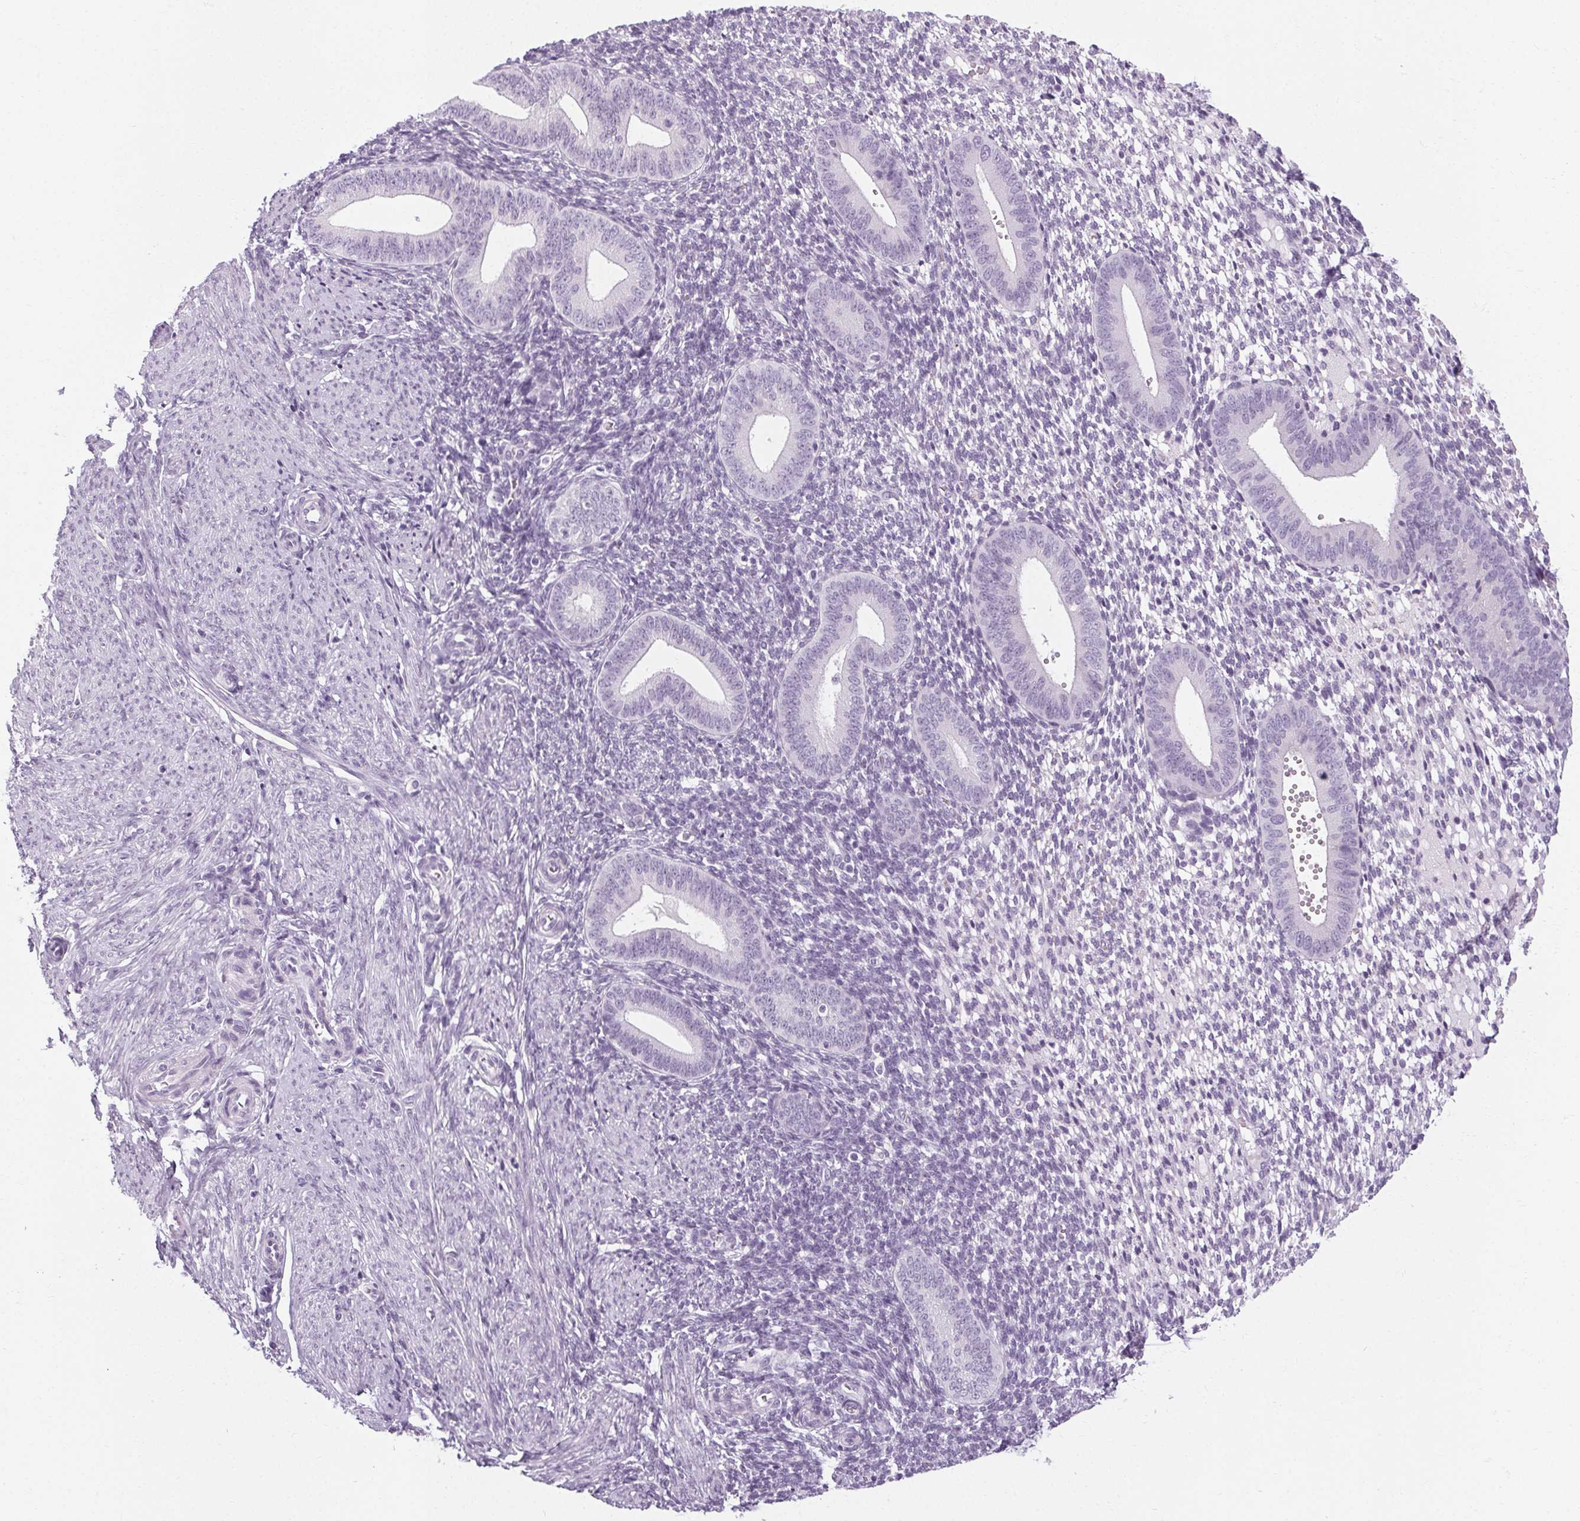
{"staining": {"intensity": "negative", "quantity": "none", "location": "none"}, "tissue": "endometrium", "cell_type": "Cells in endometrial stroma", "image_type": "normal", "snomed": [{"axis": "morphology", "description": "Normal tissue, NOS"}, {"axis": "topography", "description": "Endometrium"}], "caption": "Protein analysis of benign endometrium exhibits no significant positivity in cells in endometrial stroma. Nuclei are stained in blue.", "gene": "POMC", "patient": {"sex": "female", "age": 40}}